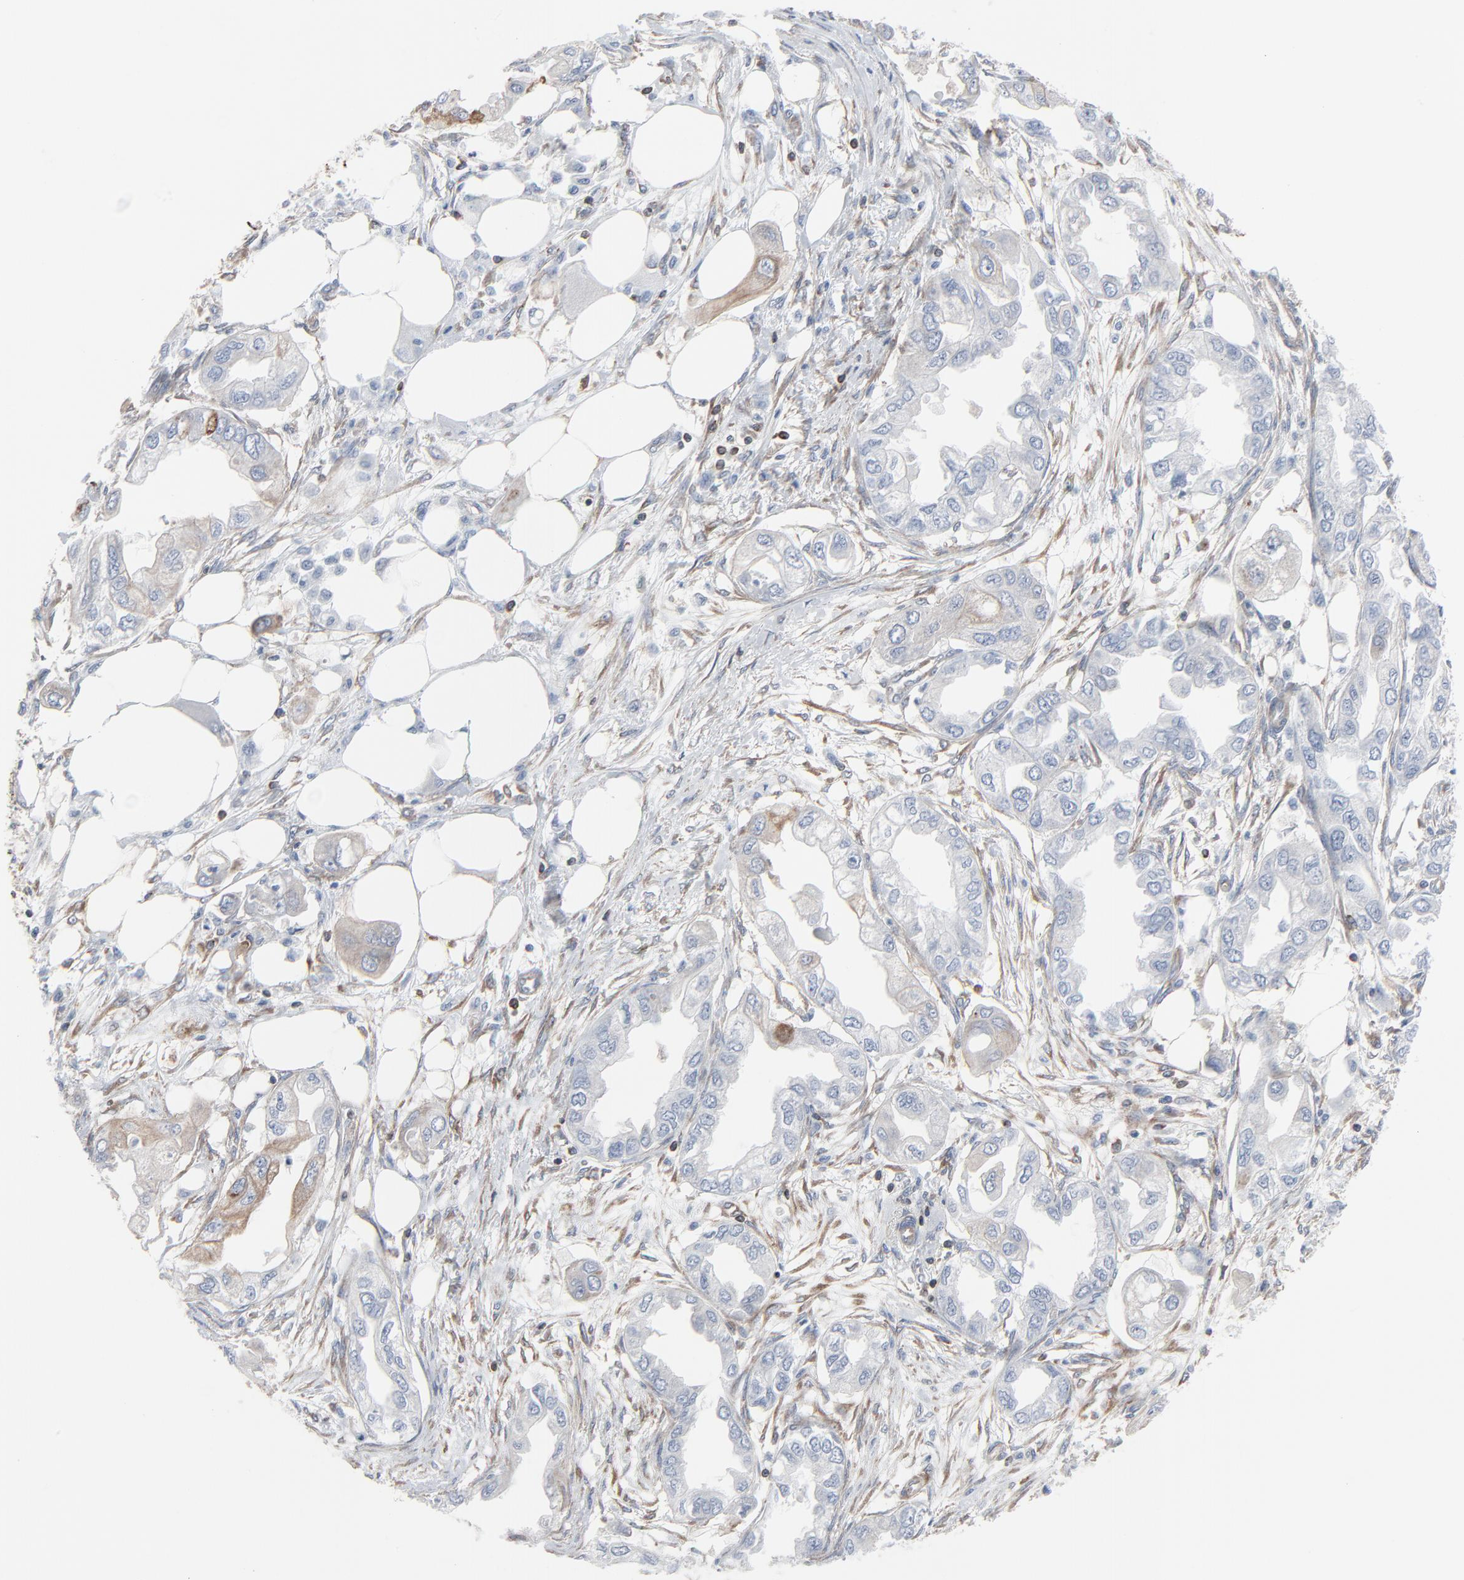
{"staining": {"intensity": "weak", "quantity": "<25%", "location": "cytoplasmic/membranous"}, "tissue": "endometrial cancer", "cell_type": "Tumor cells", "image_type": "cancer", "snomed": [{"axis": "morphology", "description": "Adenocarcinoma, NOS"}, {"axis": "topography", "description": "Endometrium"}], "caption": "This is an immunohistochemistry (IHC) photomicrograph of human endometrial cancer. There is no staining in tumor cells.", "gene": "OPTN", "patient": {"sex": "female", "age": 67}}